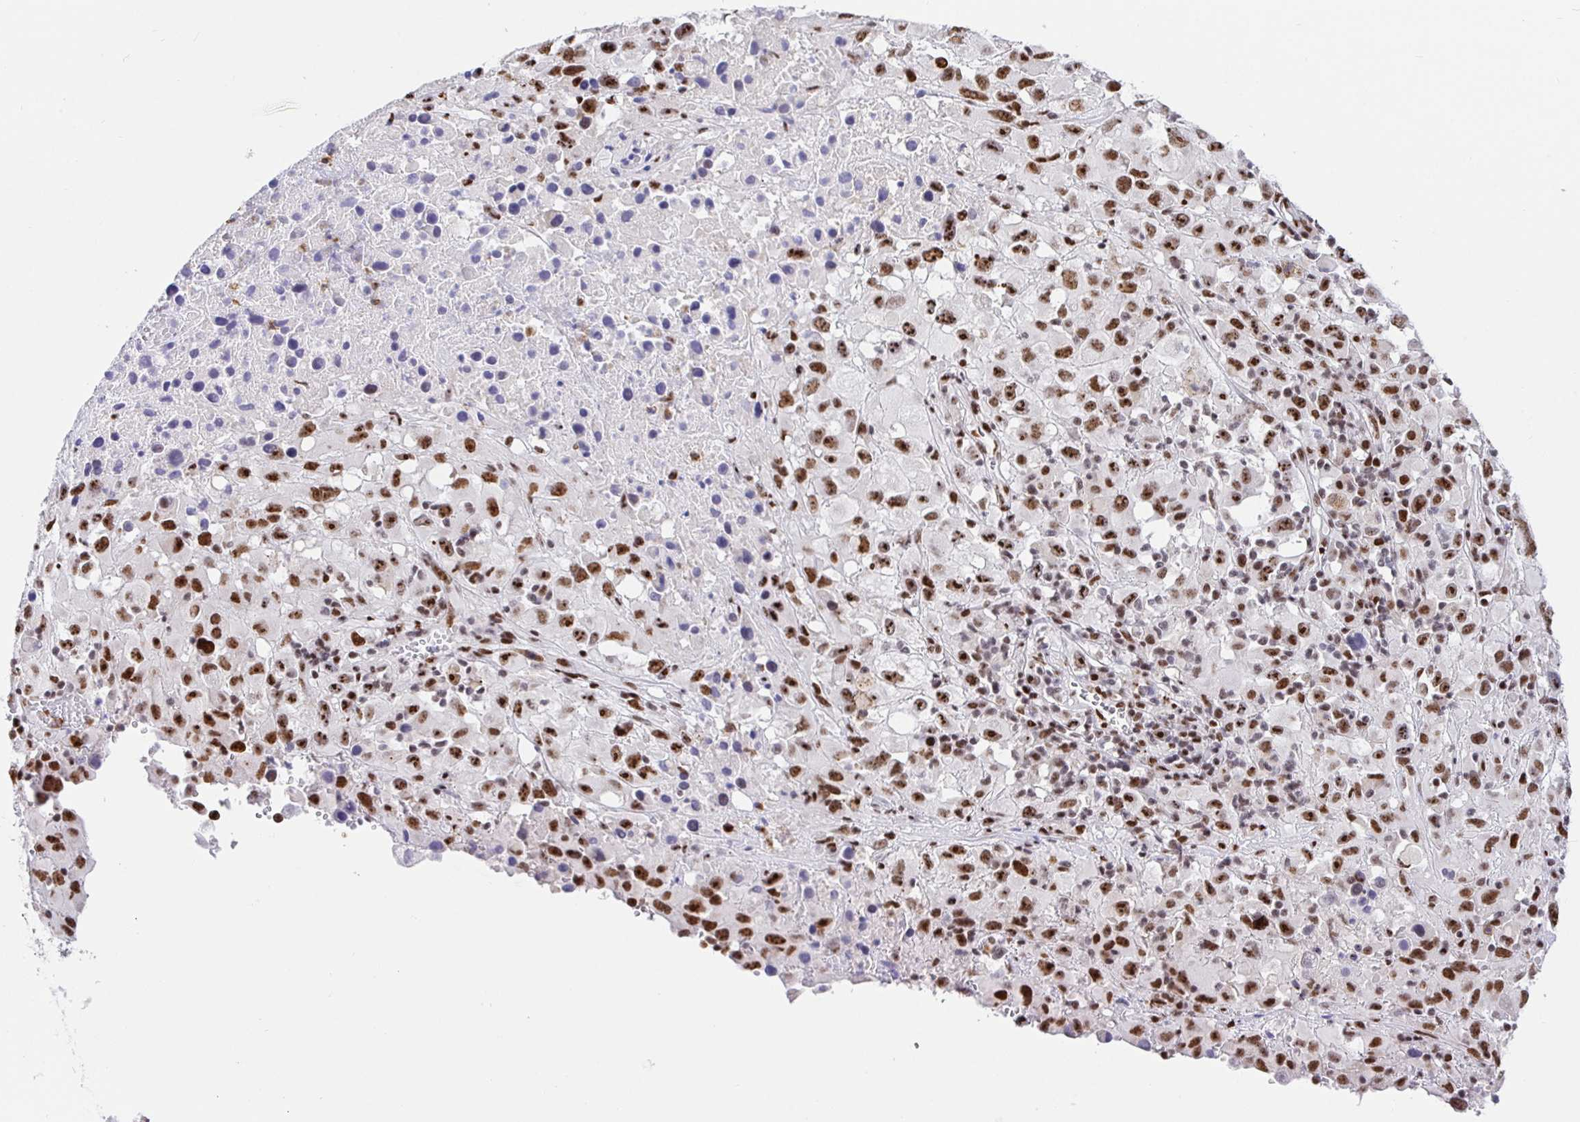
{"staining": {"intensity": "strong", "quantity": ">75%", "location": "nuclear"}, "tissue": "melanoma", "cell_type": "Tumor cells", "image_type": "cancer", "snomed": [{"axis": "morphology", "description": "Malignant melanoma, Metastatic site"}, {"axis": "topography", "description": "Soft tissue"}], "caption": "Protein expression by immunohistochemistry (IHC) exhibits strong nuclear expression in approximately >75% of tumor cells in malignant melanoma (metastatic site).", "gene": "SETD5", "patient": {"sex": "male", "age": 50}}